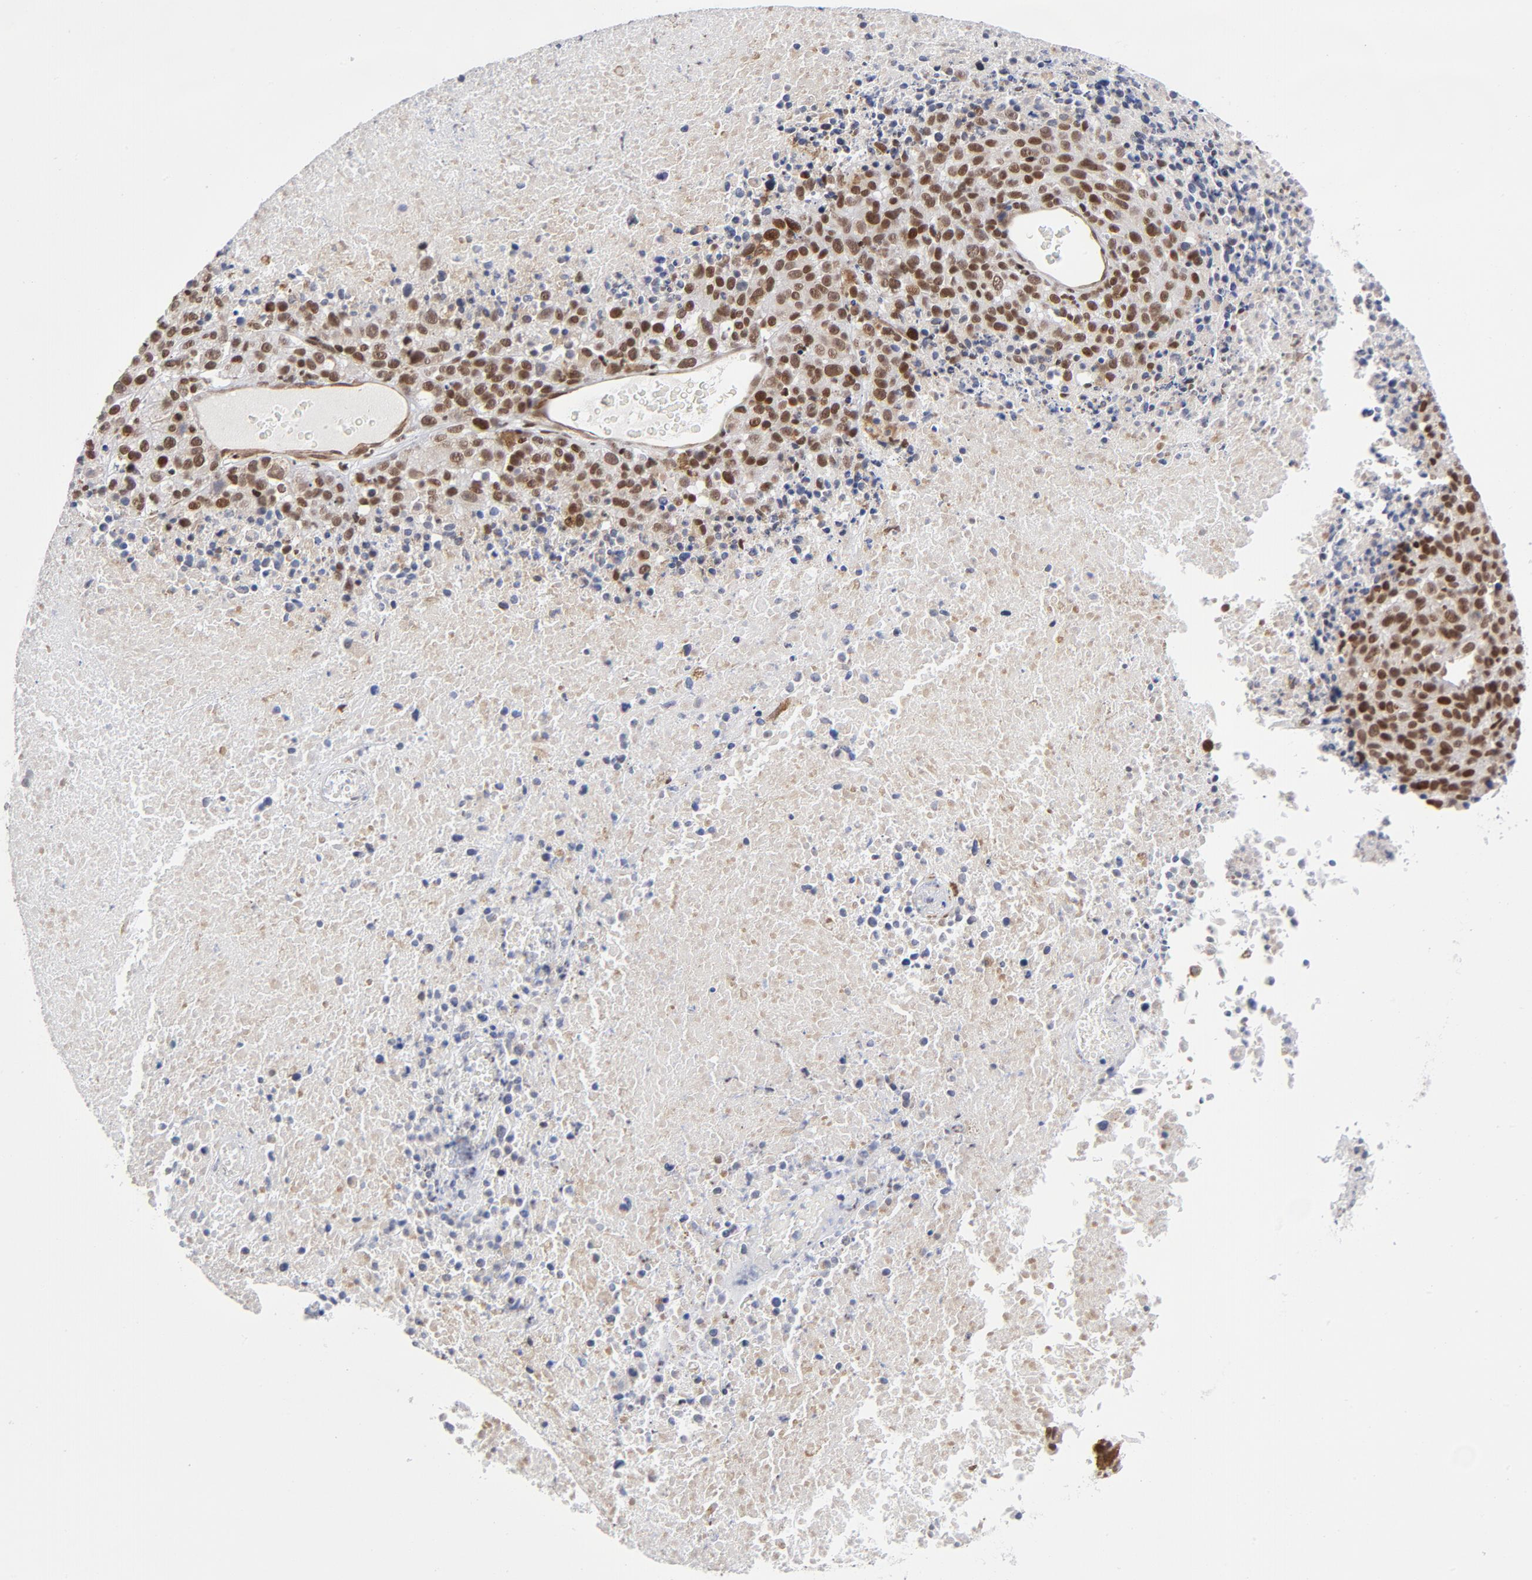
{"staining": {"intensity": "strong", "quantity": ">75%", "location": "nuclear"}, "tissue": "melanoma", "cell_type": "Tumor cells", "image_type": "cancer", "snomed": [{"axis": "morphology", "description": "Malignant melanoma, Metastatic site"}, {"axis": "topography", "description": "Cerebral cortex"}], "caption": "This image reveals immunohistochemistry (IHC) staining of human melanoma, with high strong nuclear positivity in approximately >75% of tumor cells.", "gene": "CTCF", "patient": {"sex": "female", "age": 52}}